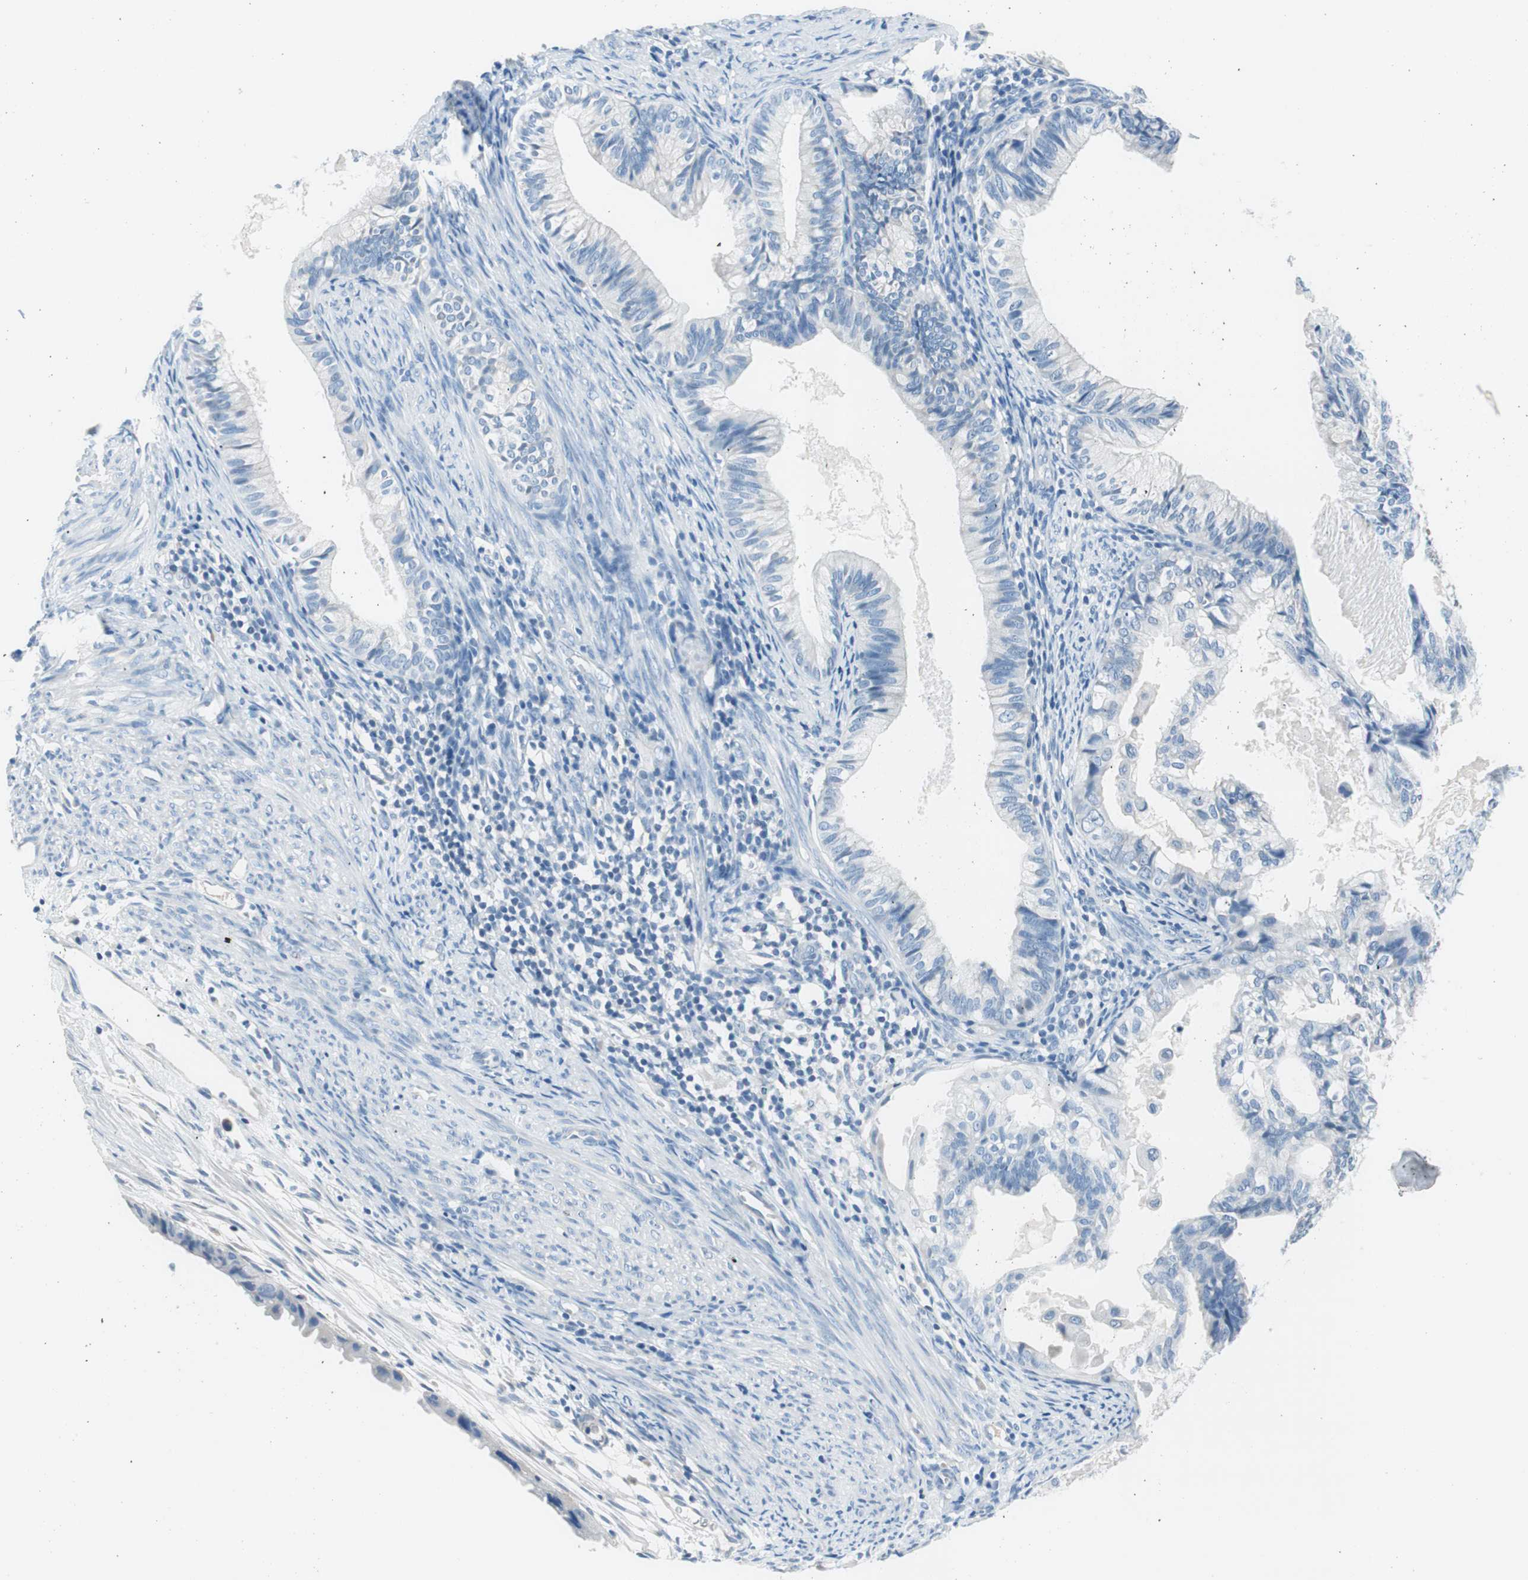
{"staining": {"intensity": "negative", "quantity": "none", "location": "none"}, "tissue": "cervical cancer", "cell_type": "Tumor cells", "image_type": "cancer", "snomed": [{"axis": "morphology", "description": "Normal tissue, NOS"}, {"axis": "morphology", "description": "Adenocarcinoma, NOS"}, {"axis": "topography", "description": "Cervix"}, {"axis": "topography", "description": "Endometrium"}], "caption": "The photomicrograph exhibits no staining of tumor cells in cervical cancer. The staining is performed using DAB (3,3'-diaminobenzidine) brown chromogen with nuclei counter-stained in using hematoxylin.", "gene": "EVA1A", "patient": {"sex": "female", "age": 86}}